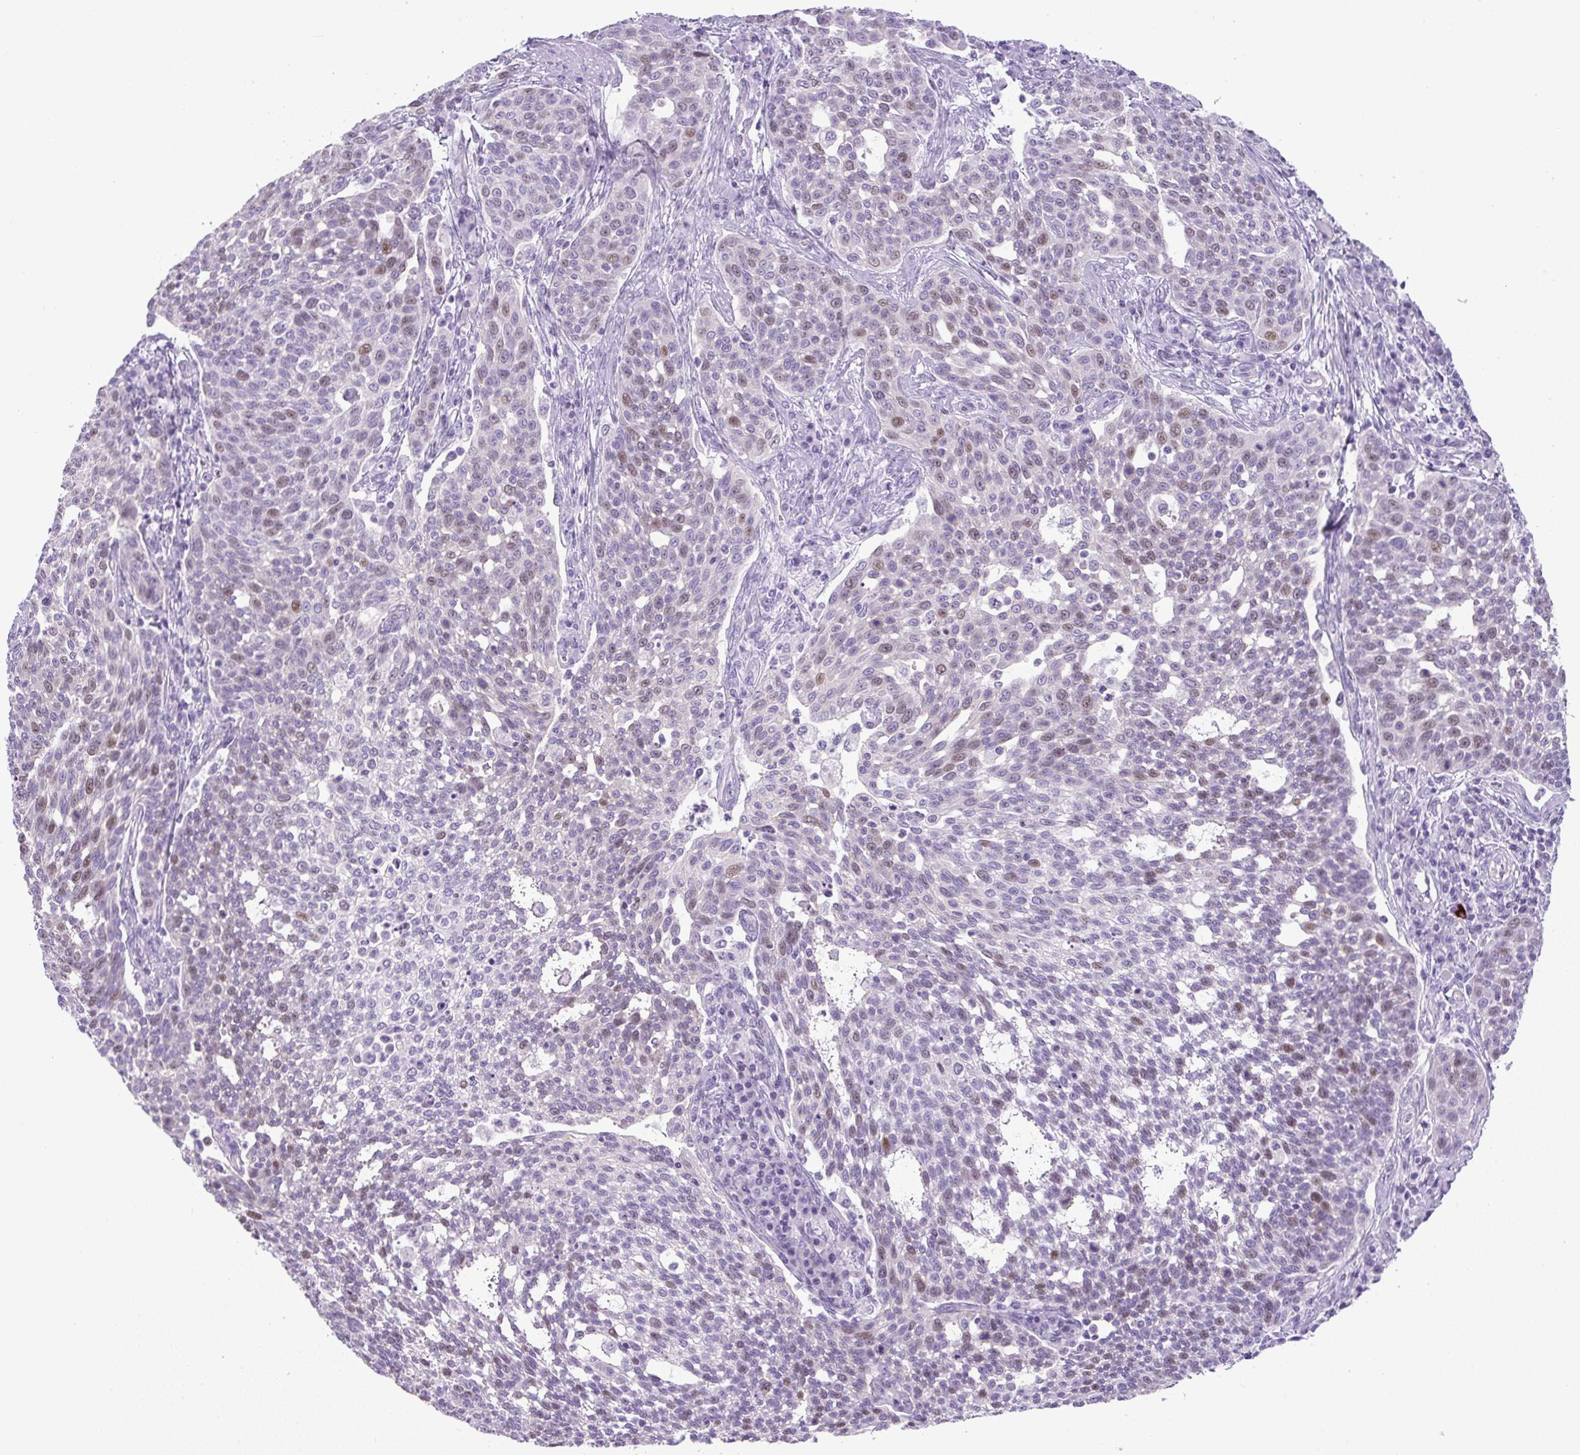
{"staining": {"intensity": "weak", "quantity": "25%-75%", "location": "nuclear"}, "tissue": "cervical cancer", "cell_type": "Tumor cells", "image_type": "cancer", "snomed": [{"axis": "morphology", "description": "Squamous cell carcinoma, NOS"}, {"axis": "topography", "description": "Cervix"}], "caption": "Brown immunohistochemical staining in cervical cancer shows weak nuclear positivity in about 25%-75% of tumor cells.", "gene": "ADAMTS19", "patient": {"sex": "female", "age": 34}}